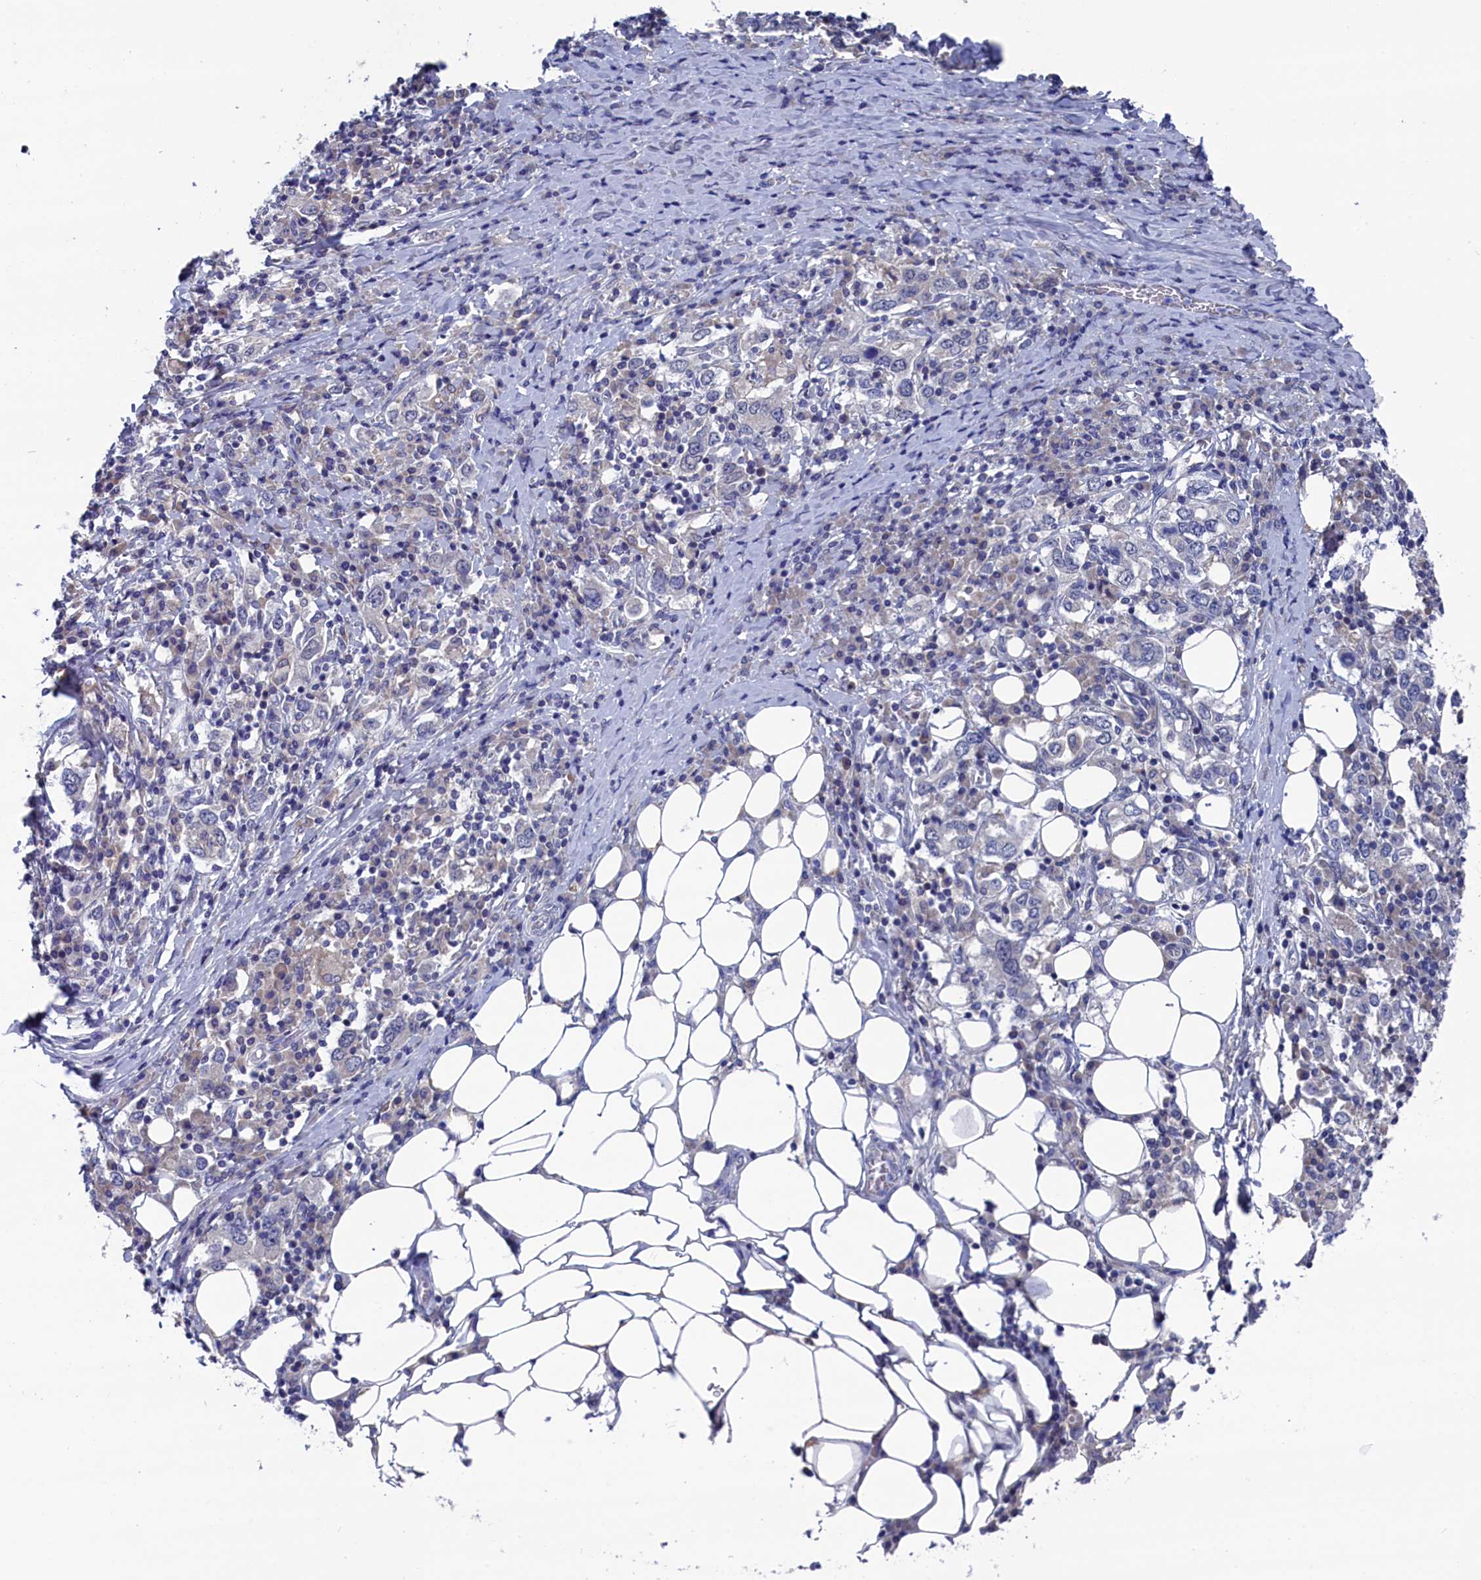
{"staining": {"intensity": "negative", "quantity": "none", "location": "none"}, "tissue": "stomach cancer", "cell_type": "Tumor cells", "image_type": "cancer", "snomed": [{"axis": "morphology", "description": "Adenocarcinoma, NOS"}, {"axis": "topography", "description": "Stomach, upper"}, {"axis": "topography", "description": "Stomach"}], "caption": "Stomach cancer stained for a protein using IHC shows no positivity tumor cells.", "gene": "SPATA13", "patient": {"sex": "male", "age": 62}}